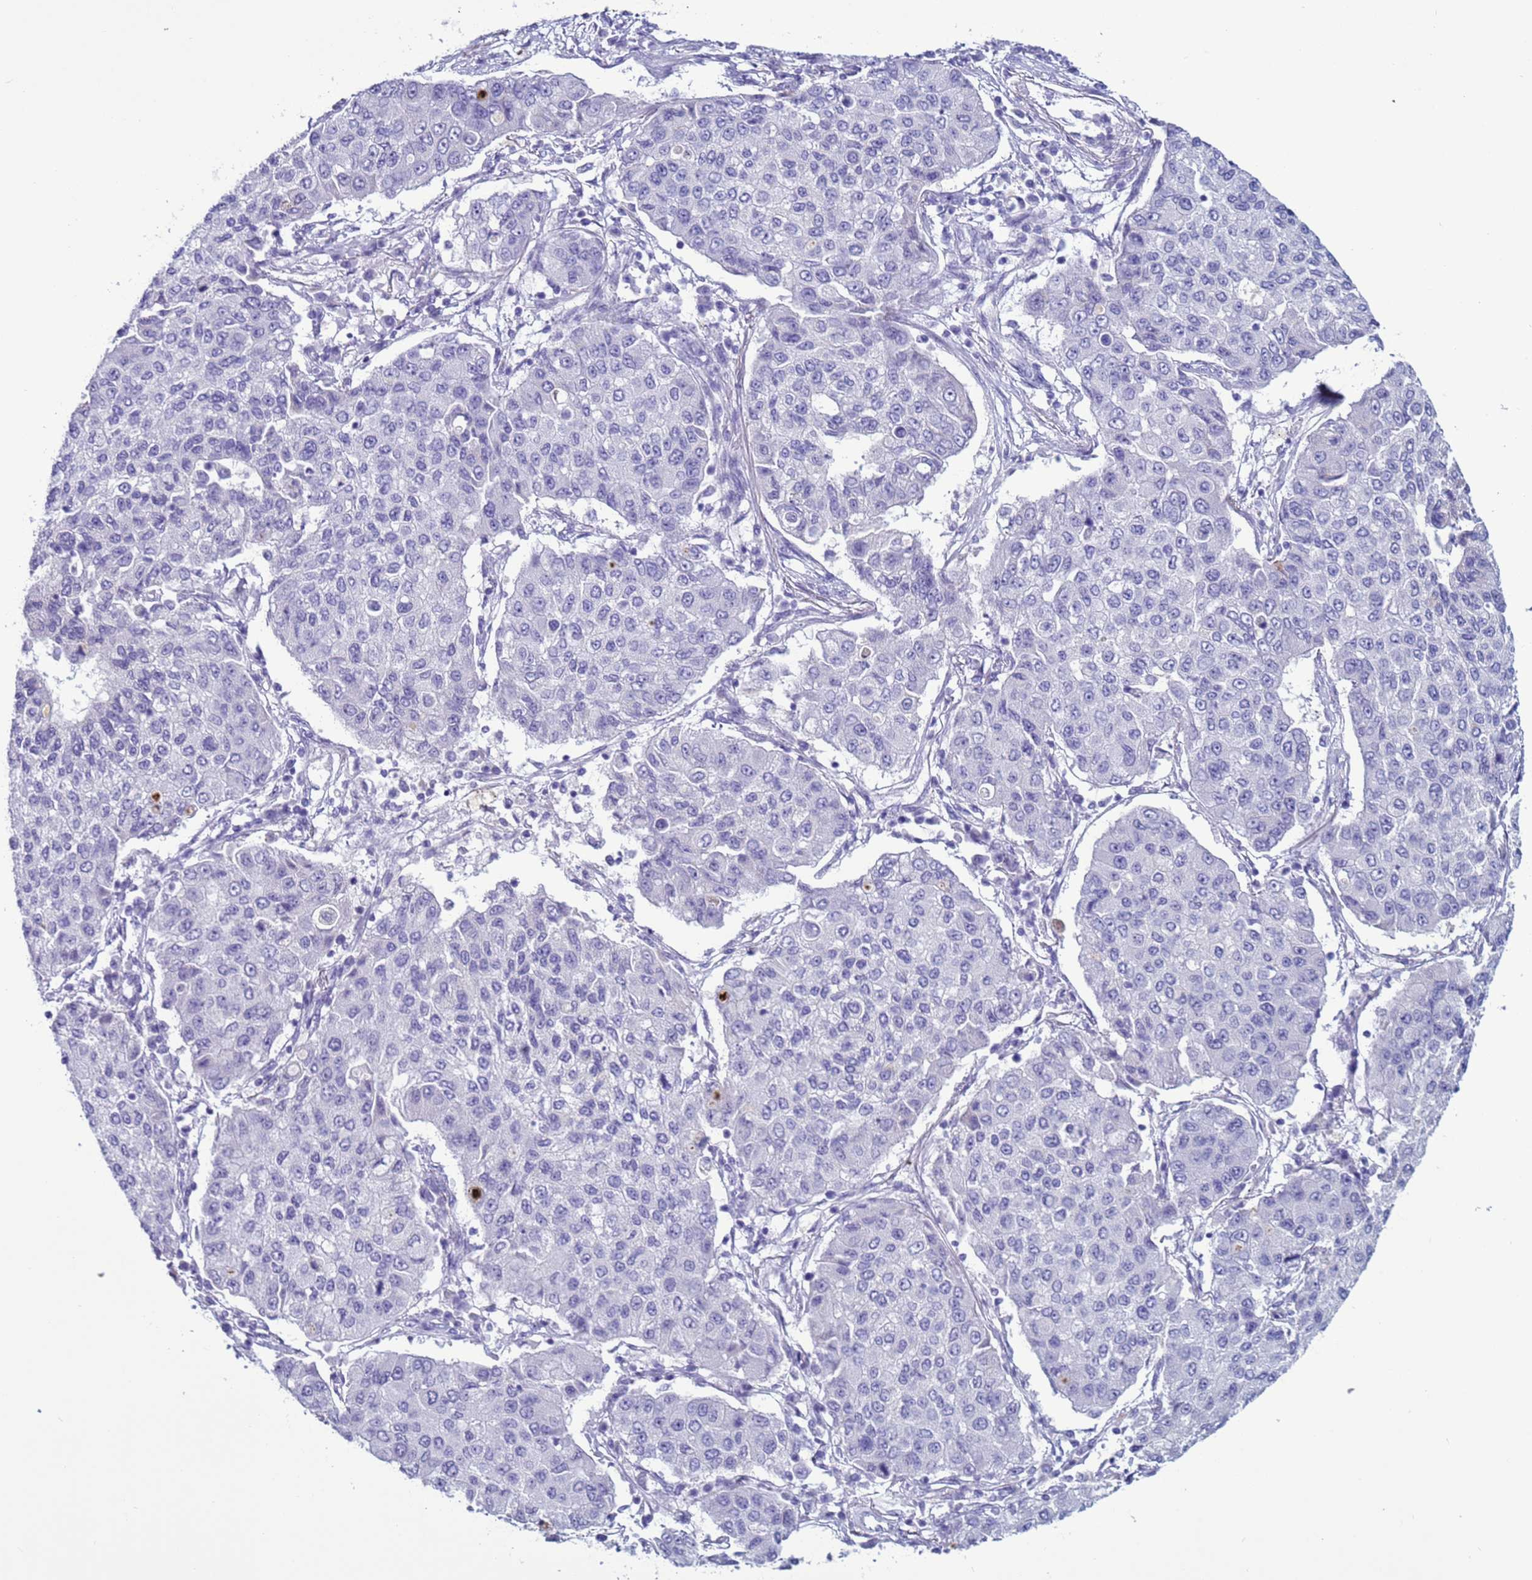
{"staining": {"intensity": "negative", "quantity": "none", "location": "none"}, "tissue": "lung cancer", "cell_type": "Tumor cells", "image_type": "cancer", "snomed": [{"axis": "morphology", "description": "Squamous cell carcinoma, NOS"}, {"axis": "topography", "description": "Lung"}], "caption": "This is an IHC histopathology image of human lung cancer (squamous cell carcinoma). There is no expression in tumor cells.", "gene": "CST4", "patient": {"sex": "male", "age": 74}}